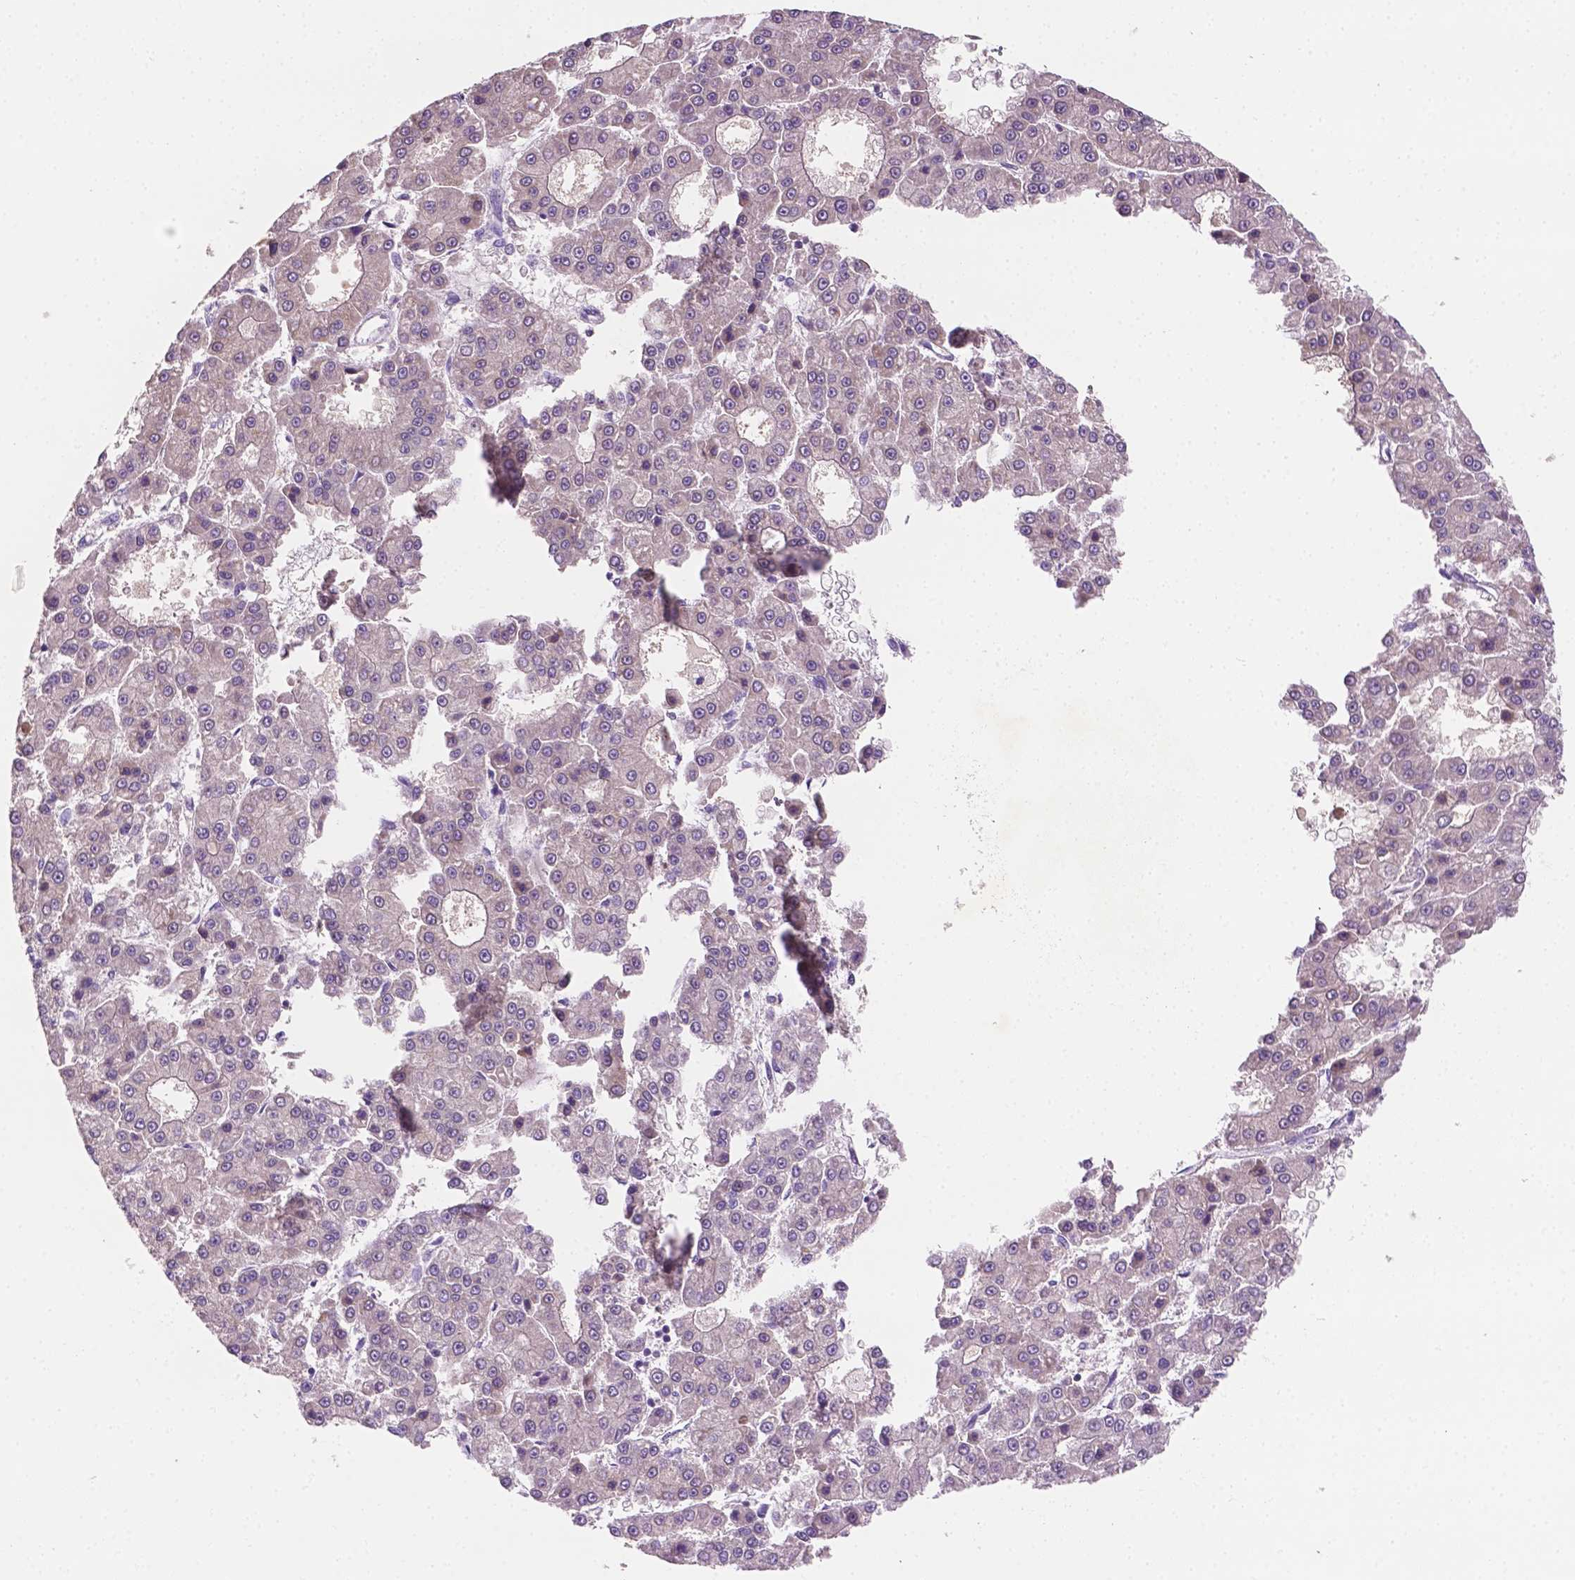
{"staining": {"intensity": "negative", "quantity": "none", "location": "none"}, "tissue": "liver cancer", "cell_type": "Tumor cells", "image_type": "cancer", "snomed": [{"axis": "morphology", "description": "Carcinoma, Hepatocellular, NOS"}, {"axis": "topography", "description": "Liver"}], "caption": "Image shows no protein positivity in tumor cells of hepatocellular carcinoma (liver) tissue.", "gene": "MROH6", "patient": {"sex": "male", "age": 70}}